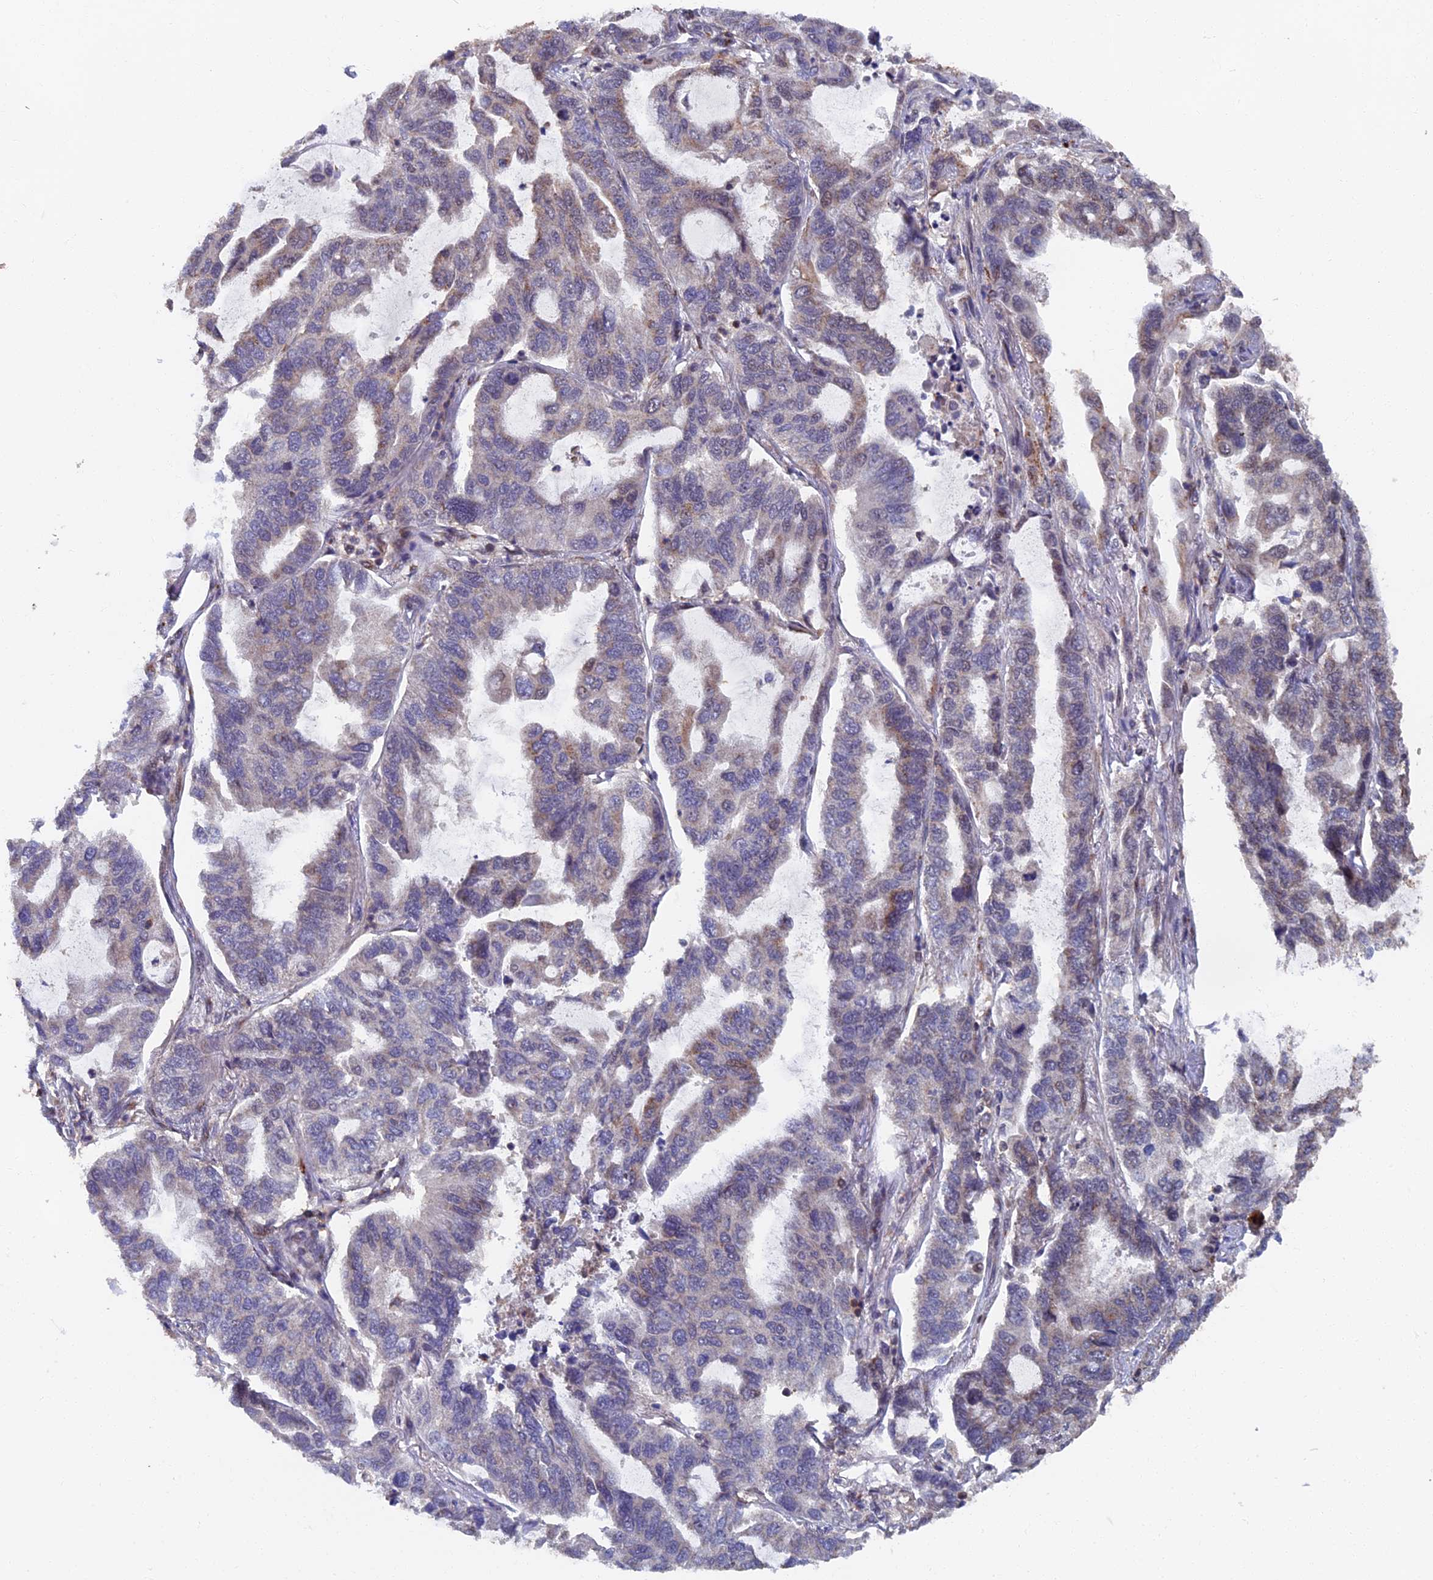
{"staining": {"intensity": "negative", "quantity": "none", "location": "none"}, "tissue": "lung cancer", "cell_type": "Tumor cells", "image_type": "cancer", "snomed": [{"axis": "morphology", "description": "Adenocarcinoma, NOS"}, {"axis": "topography", "description": "Lung"}], "caption": "Lung cancer (adenocarcinoma) was stained to show a protein in brown. There is no significant staining in tumor cells.", "gene": "RASGRF1", "patient": {"sex": "male", "age": 64}}